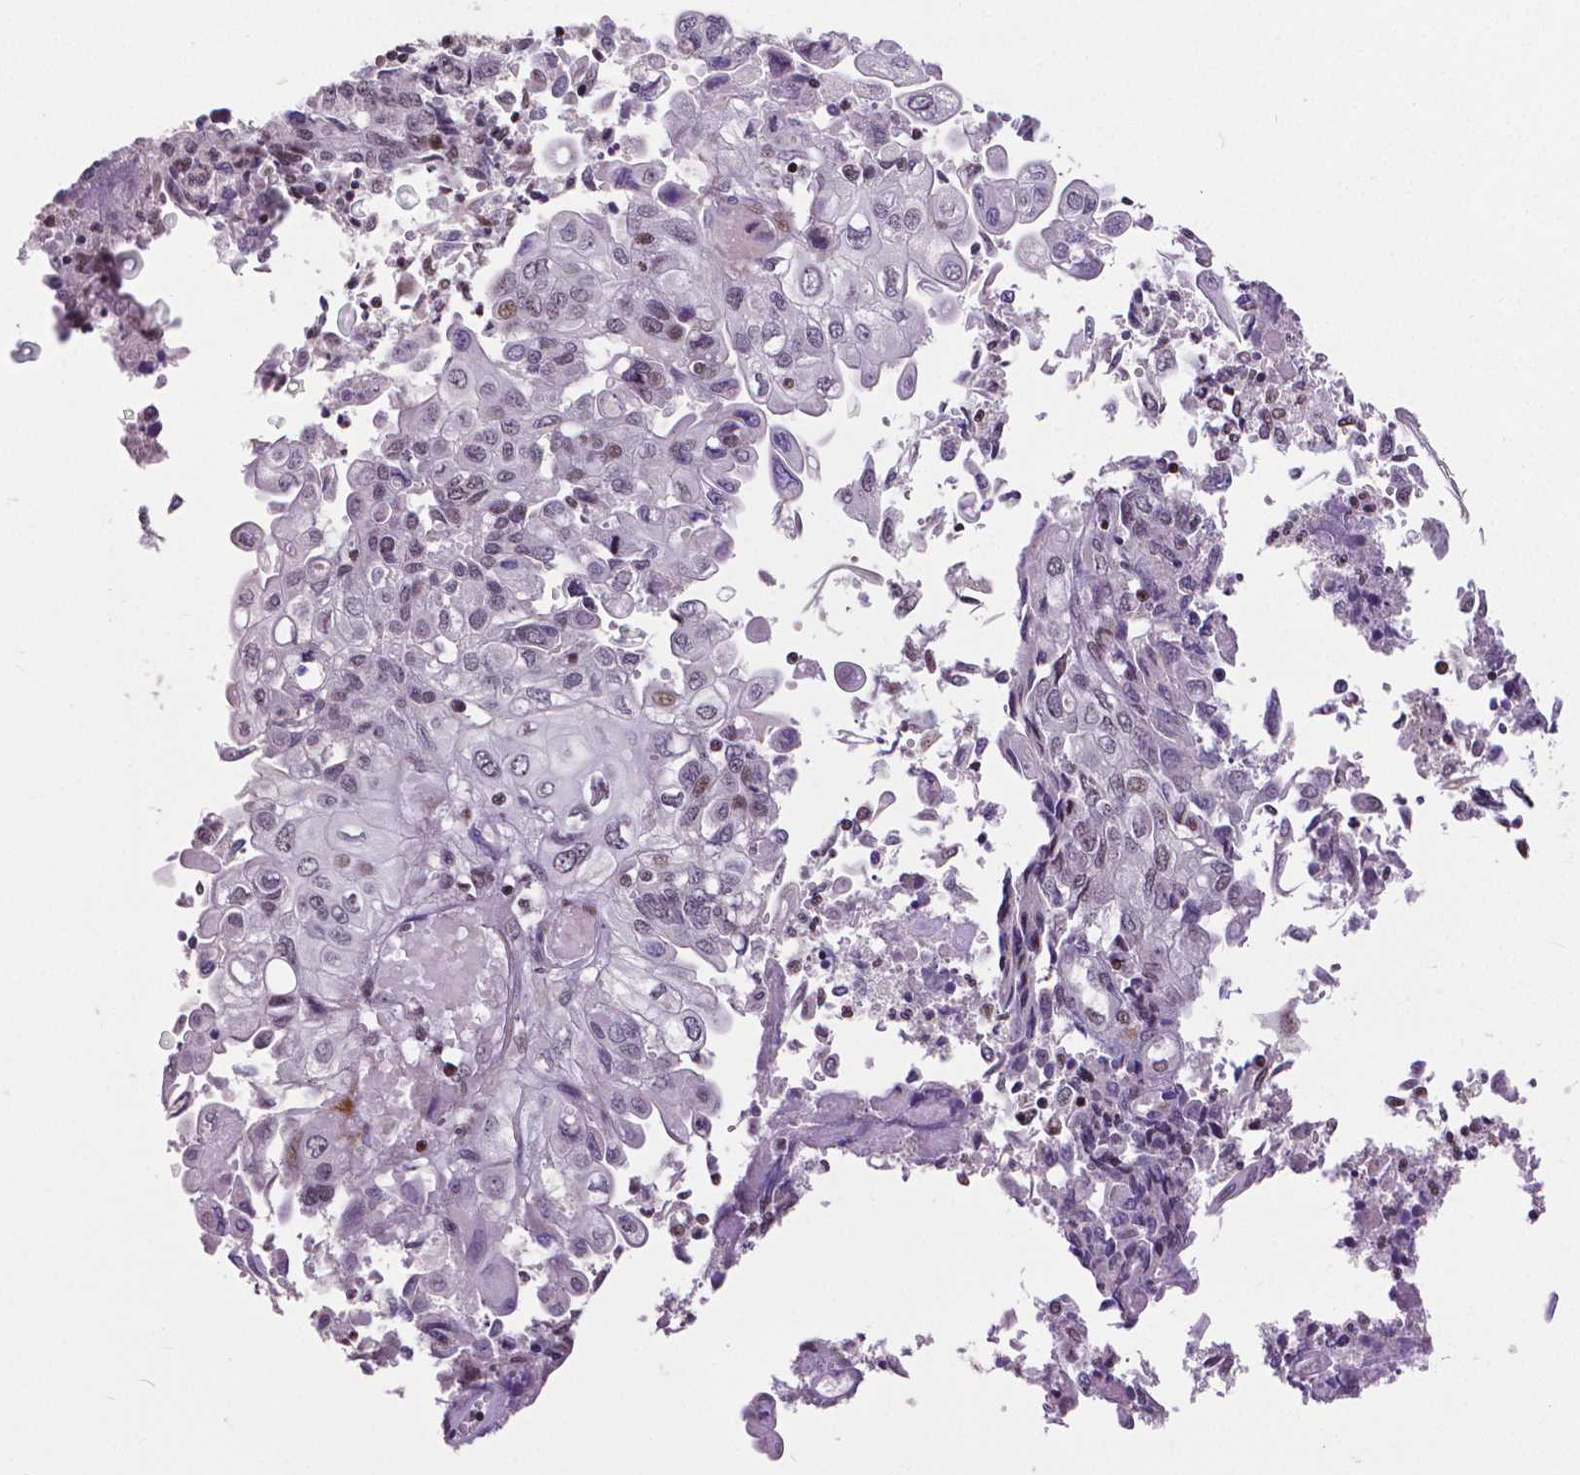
{"staining": {"intensity": "negative", "quantity": "none", "location": "none"}, "tissue": "endometrial cancer", "cell_type": "Tumor cells", "image_type": "cancer", "snomed": [{"axis": "morphology", "description": "Adenocarcinoma, NOS"}, {"axis": "topography", "description": "Endometrium"}], "caption": "An image of adenocarcinoma (endometrial) stained for a protein reveals no brown staining in tumor cells. (DAB (3,3'-diaminobenzidine) immunohistochemistry, high magnification).", "gene": "CTCF", "patient": {"sex": "female", "age": 54}}